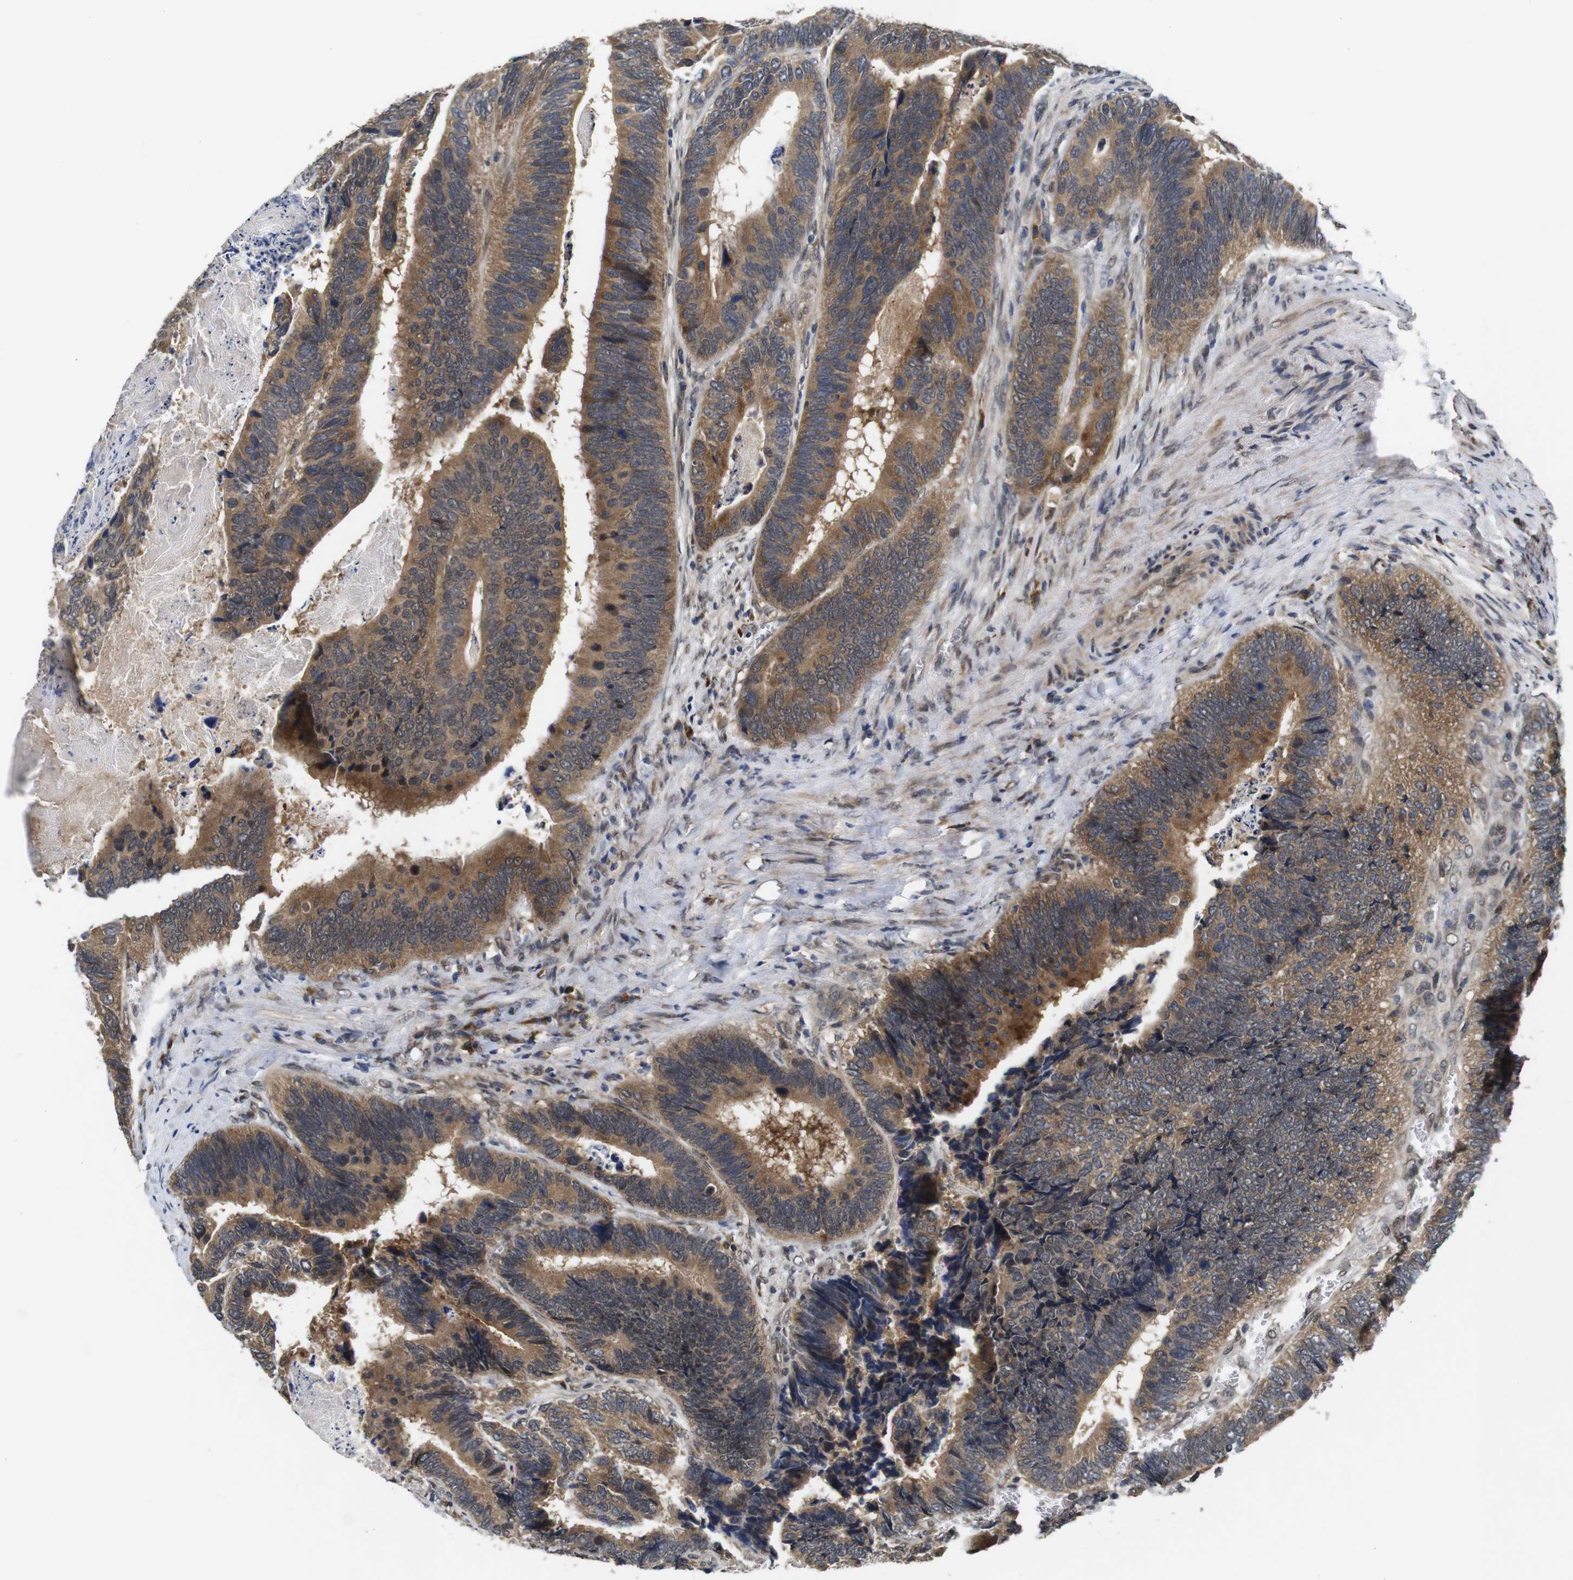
{"staining": {"intensity": "moderate", "quantity": ">75%", "location": "cytoplasmic/membranous"}, "tissue": "colorectal cancer", "cell_type": "Tumor cells", "image_type": "cancer", "snomed": [{"axis": "morphology", "description": "Adenocarcinoma, NOS"}, {"axis": "topography", "description": "Colon"}], "caption": "Human colorectal adenocarcinoma stained with a brown dye exhibits moderate cytoplasmic/membranous positive expression in about >75% of tumor cells.", "gene": "ZBTB46", "patient": {"sex": "male", "age": 72}}